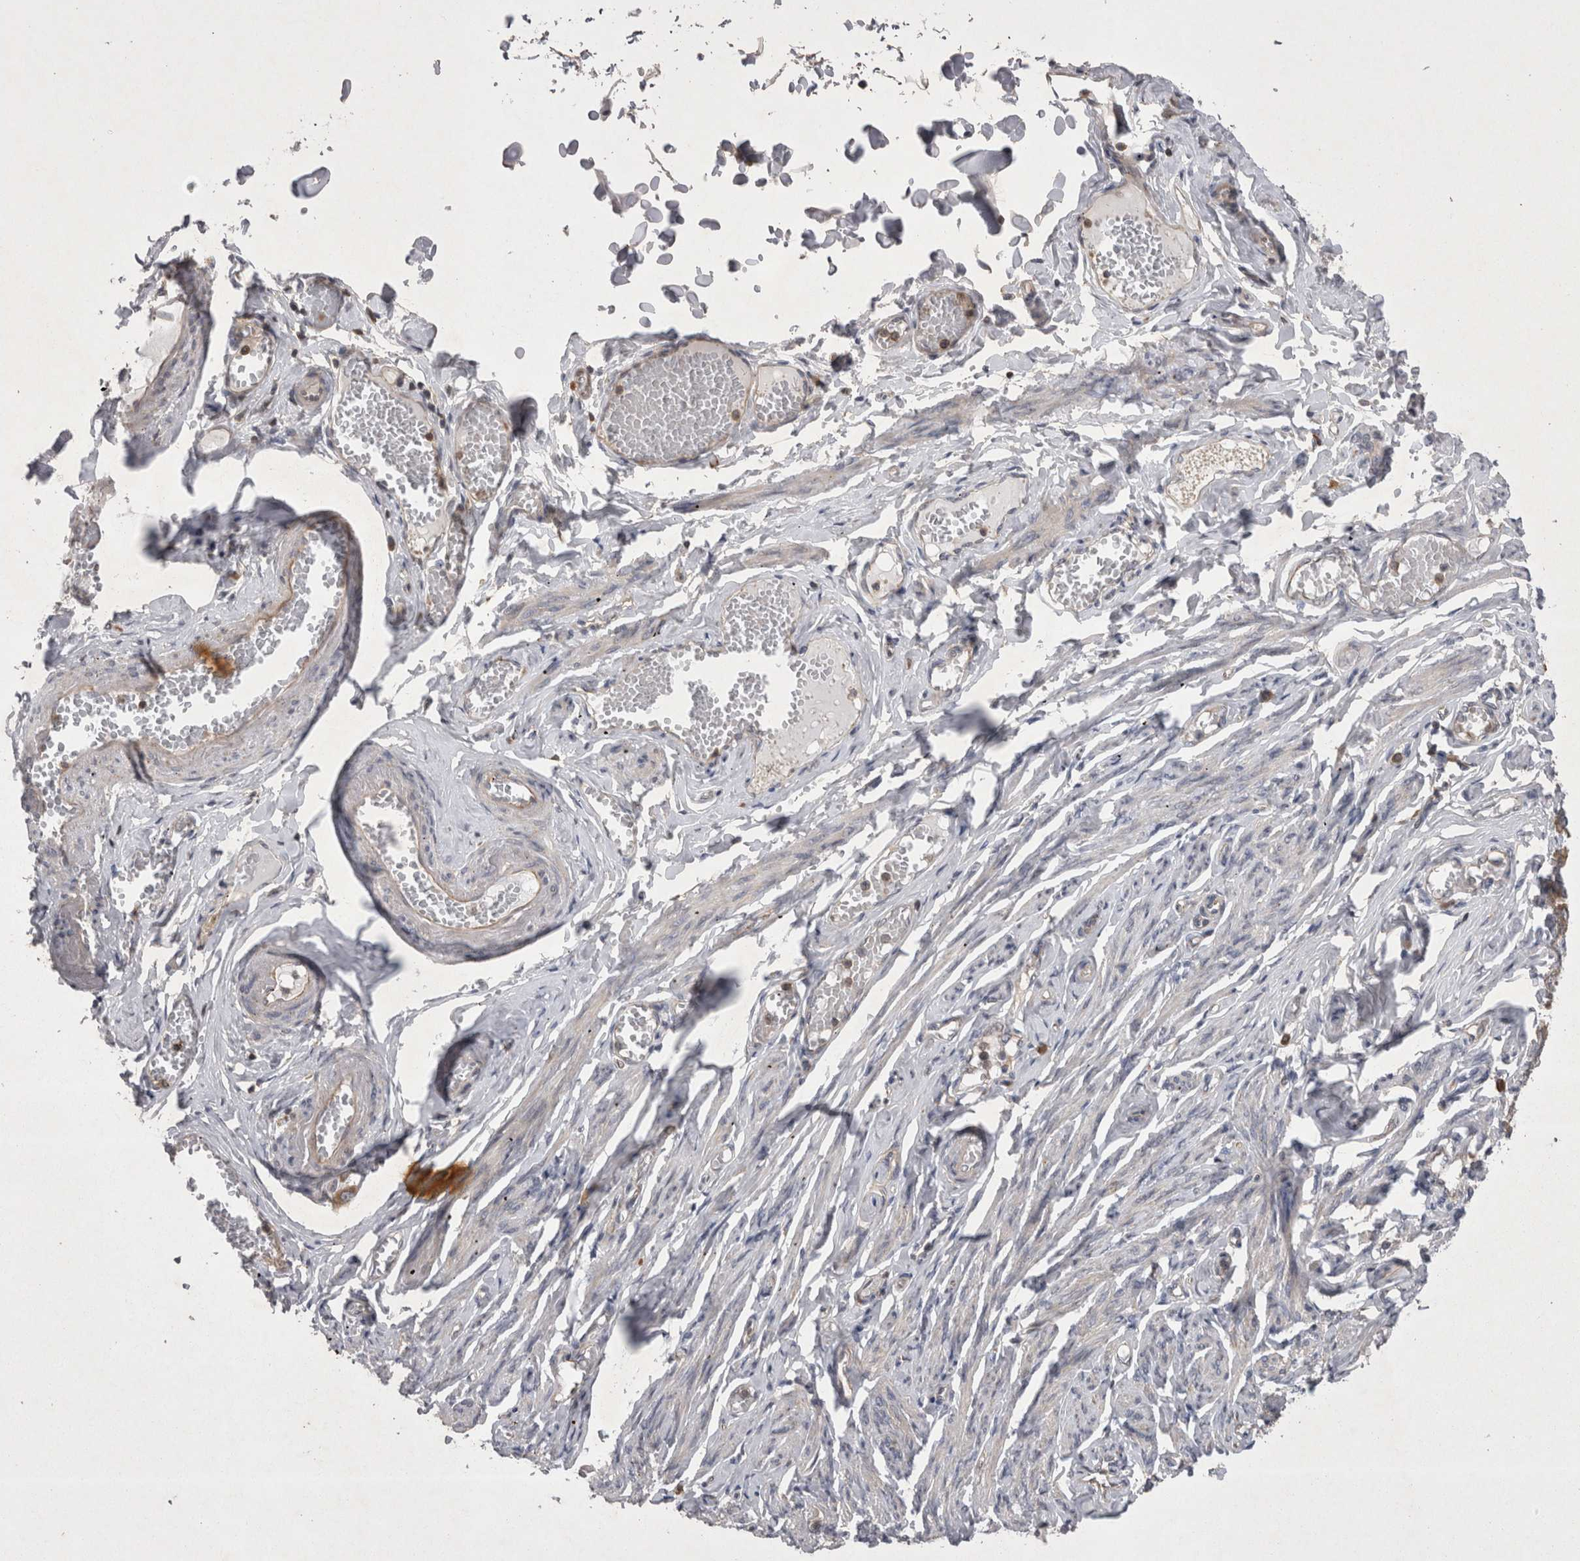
{"staining": {"intensity": "negative", "quantity": "none", "location": "none"}, "tissue": "adipose tissue", "cell_type": "Adipocytes", "image_type": "normal", "snomed": [{"axis": "morphology", "description": "Normal tissue, NOS"}, {"axis": "topography", "description": "Vascular tissue"}, {"axis": "topography", "description": "Fallopian tube"}, {"axis": "topography", "description": "Ovary"}], "caption": "High power microscopy photomicrograph of an immunohistochemistry (IHC) micrograph of benign adipose tissue, revealing no significant expression in adipocytes.", "gene": "TSPOAP1", "patient": {"sex": "female", "age": 67}}